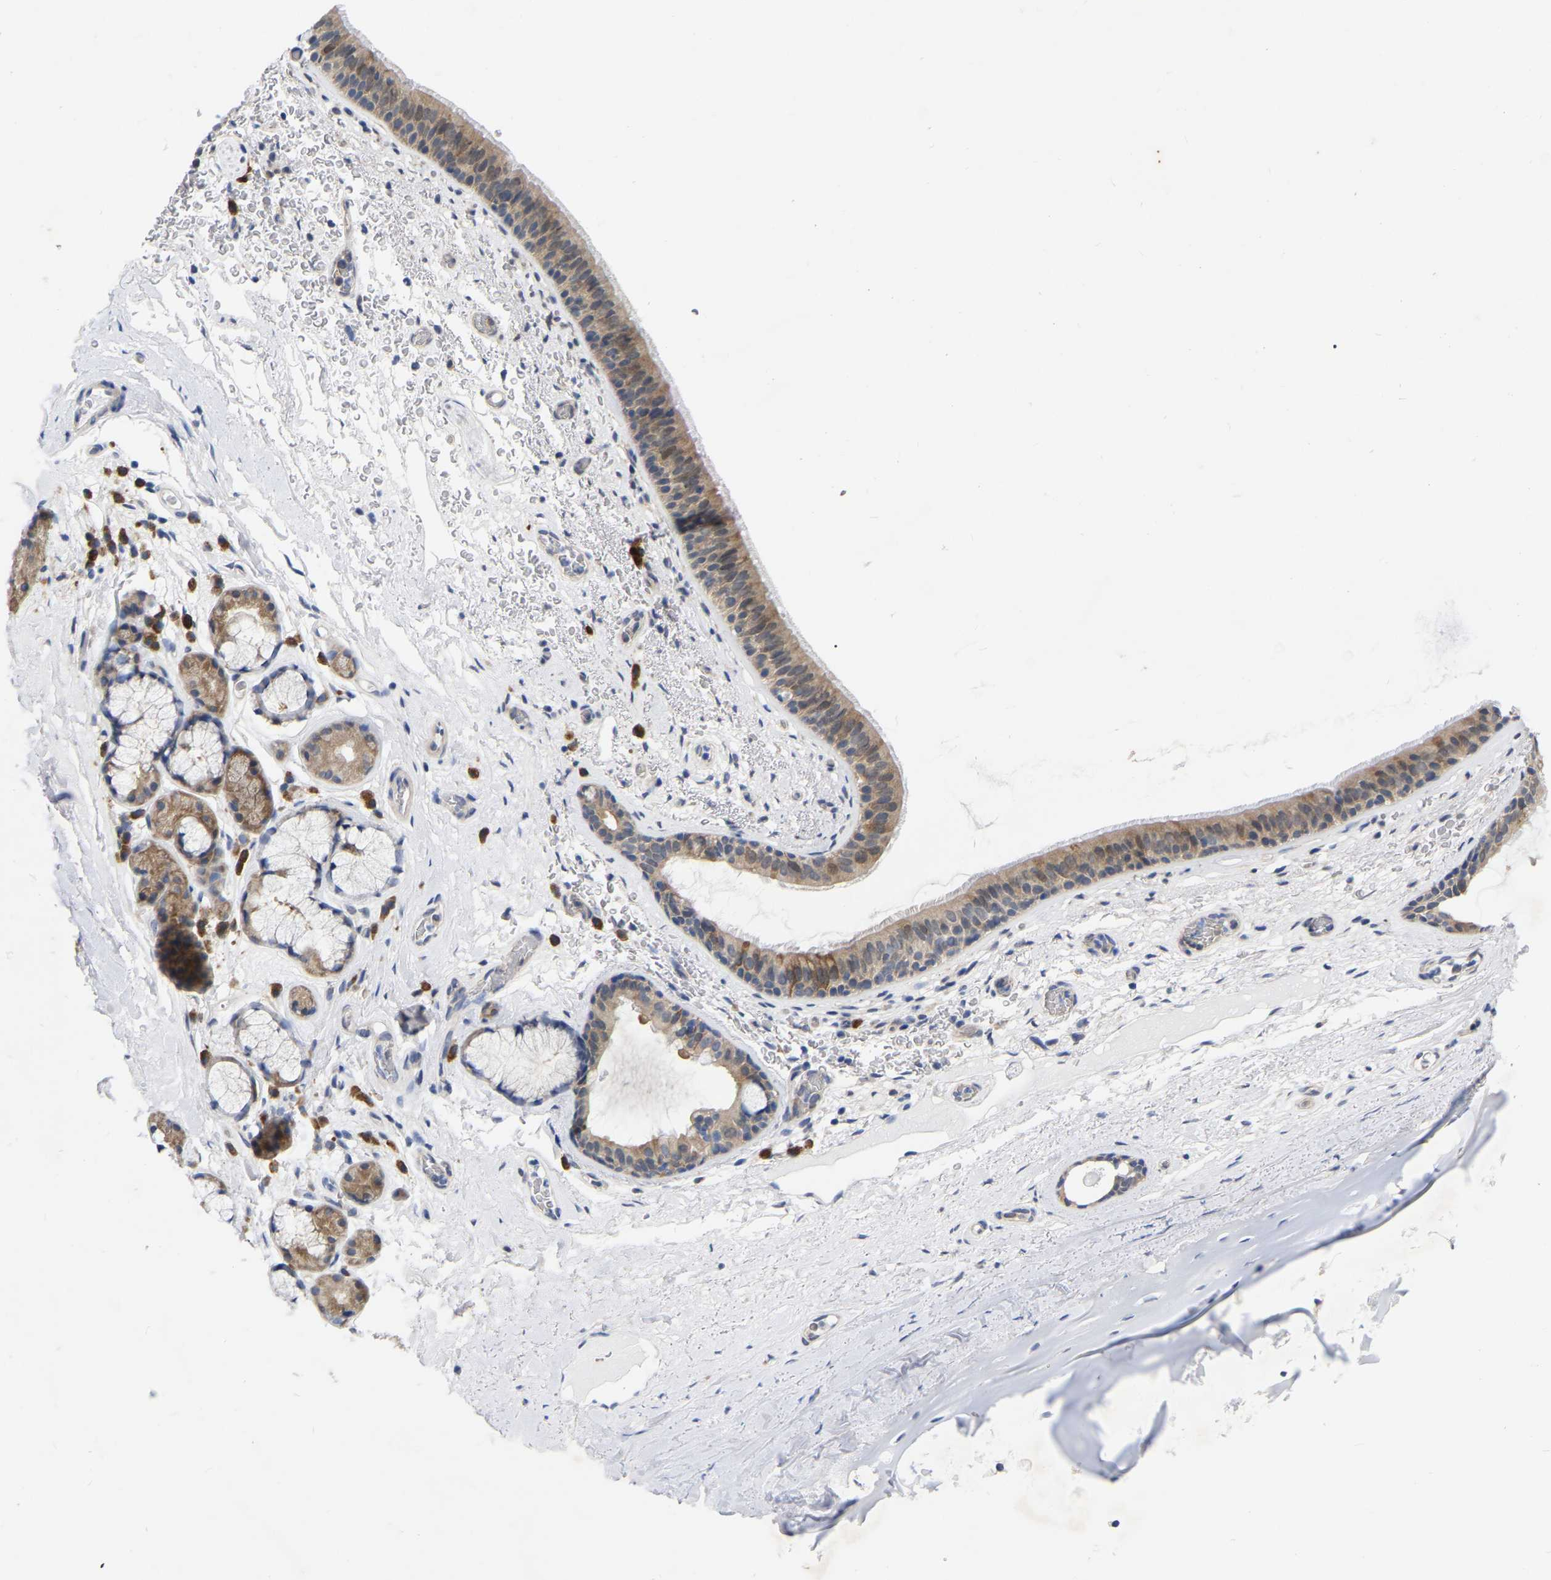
{"staining": {"intensity": "weak", "quantity": ">75%", "location": "cytoplasmic/membranous"}, "tissue": "bronchus", "cell_type": "Respiratory epithelial cells", "image_type": "normal", "snomed": [{"axis": "morphology", "description": "Normal tissue, NOS"}, {"axis": "topography", "description": "Cartilage tissue"}], "caption": "Immunohistochemistry (IHC) photomicrograph of benign bronchus: human bronchus stained using immunohistochemistry (IHC) reveals low levels of weak protein expression localized specifically in the cytoplasmic/membranous of respiratory epithelial cells, appearing as a cytoplasmic/membranous brown color.", "gene": "UBE4B", "patient": {"sex": "female", "age": 63}}